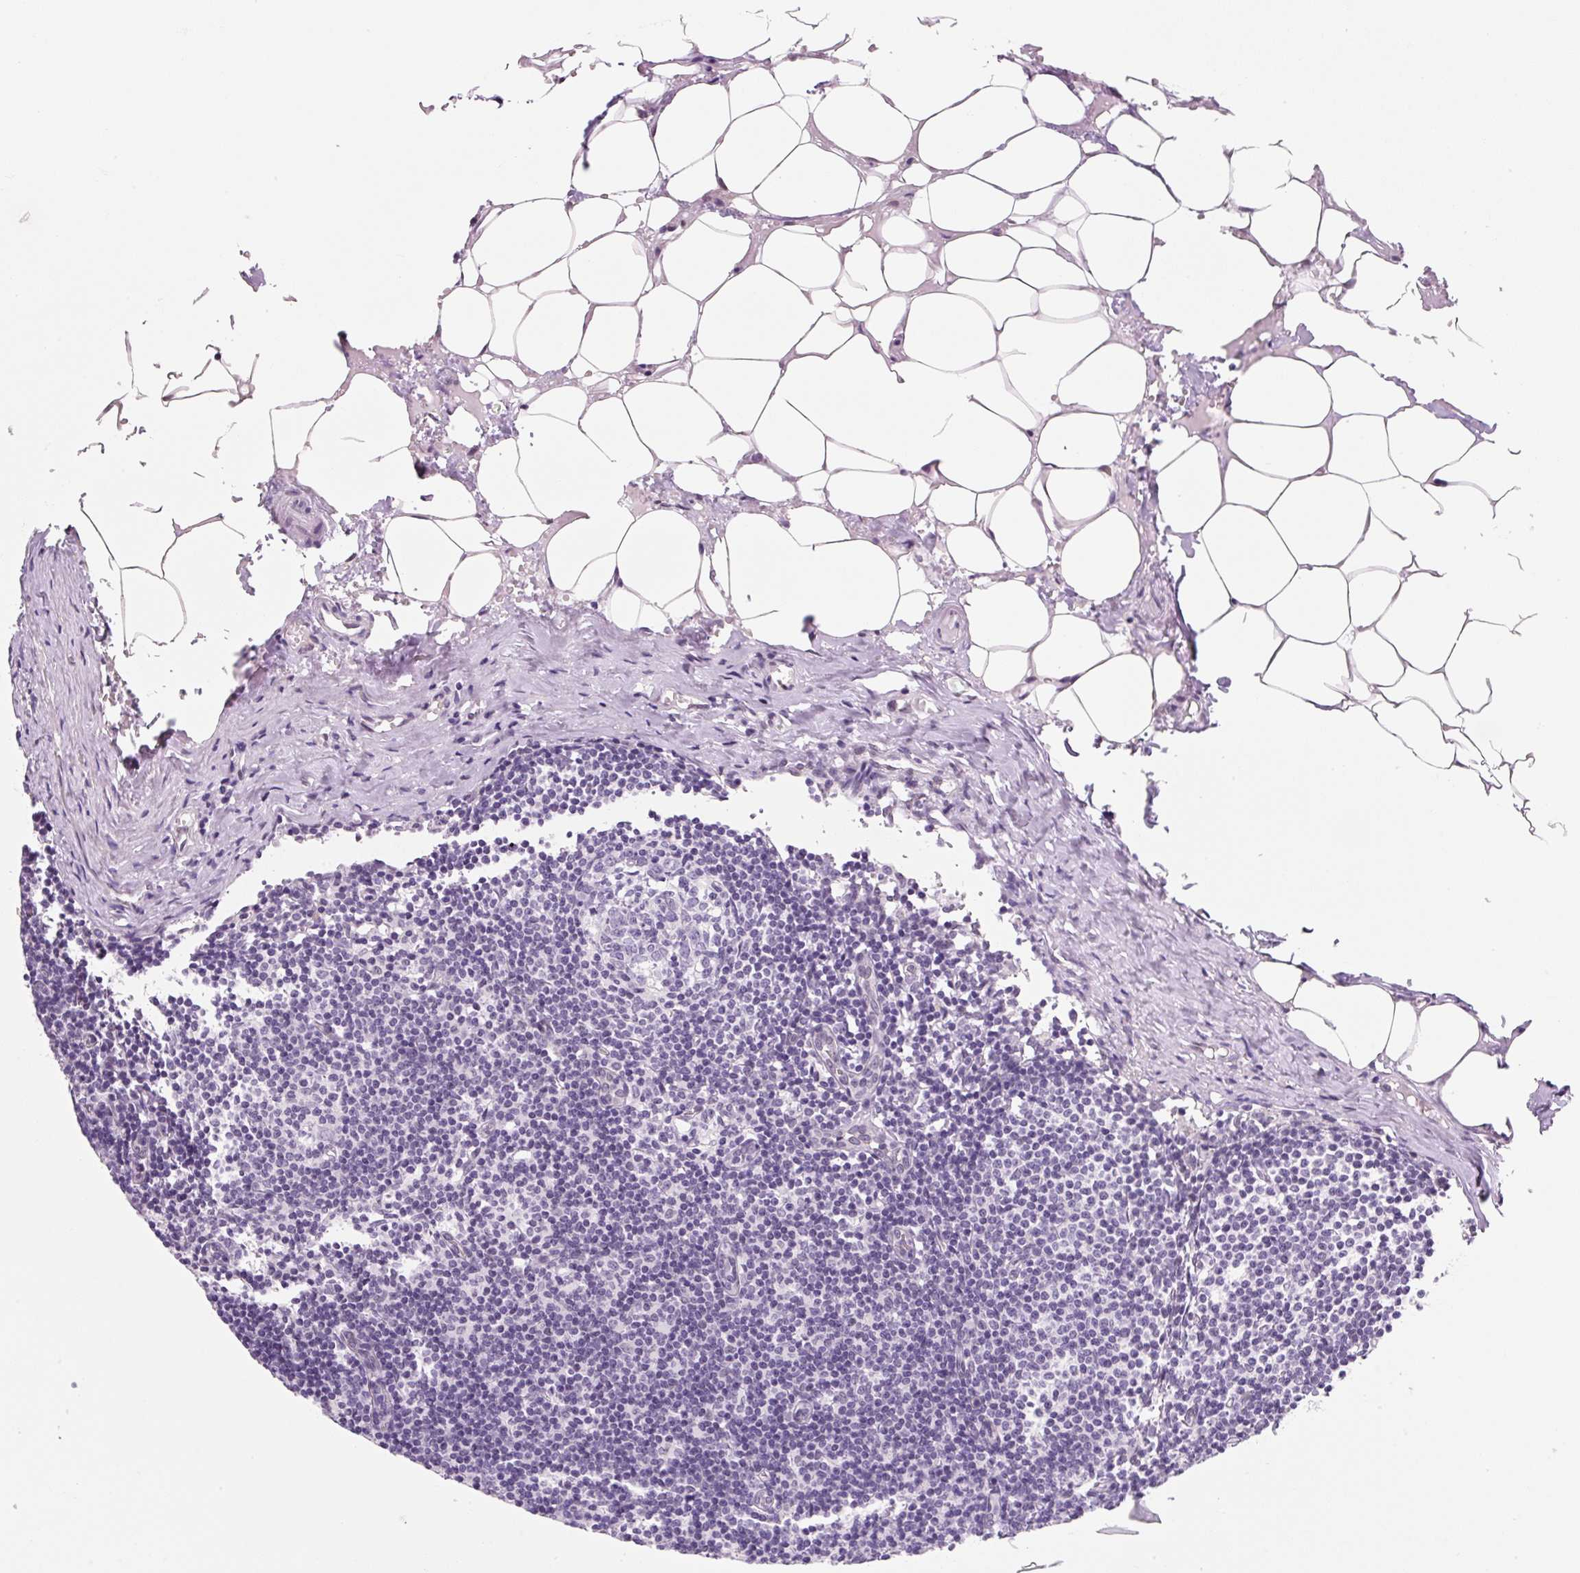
{"staining": {"intensity": "negative", "quantity": "none", "location": "none"}, "tissue": "lymph node", "cell_type": "Germinal center cells", "image_type": "normal", "snomed": [{"axis": "morphology", "description": "Normal tissue, NOS"}, {"axis": "topography", "description": "Lymph node"}], "caption": "Immunohistochemistry image of unremarkable lymph node stained for a protein (brown), which demonstrates no staining in germinal center cells.", "gene": "SYNE3", "patient": {"sex": "male", "age": 49}}